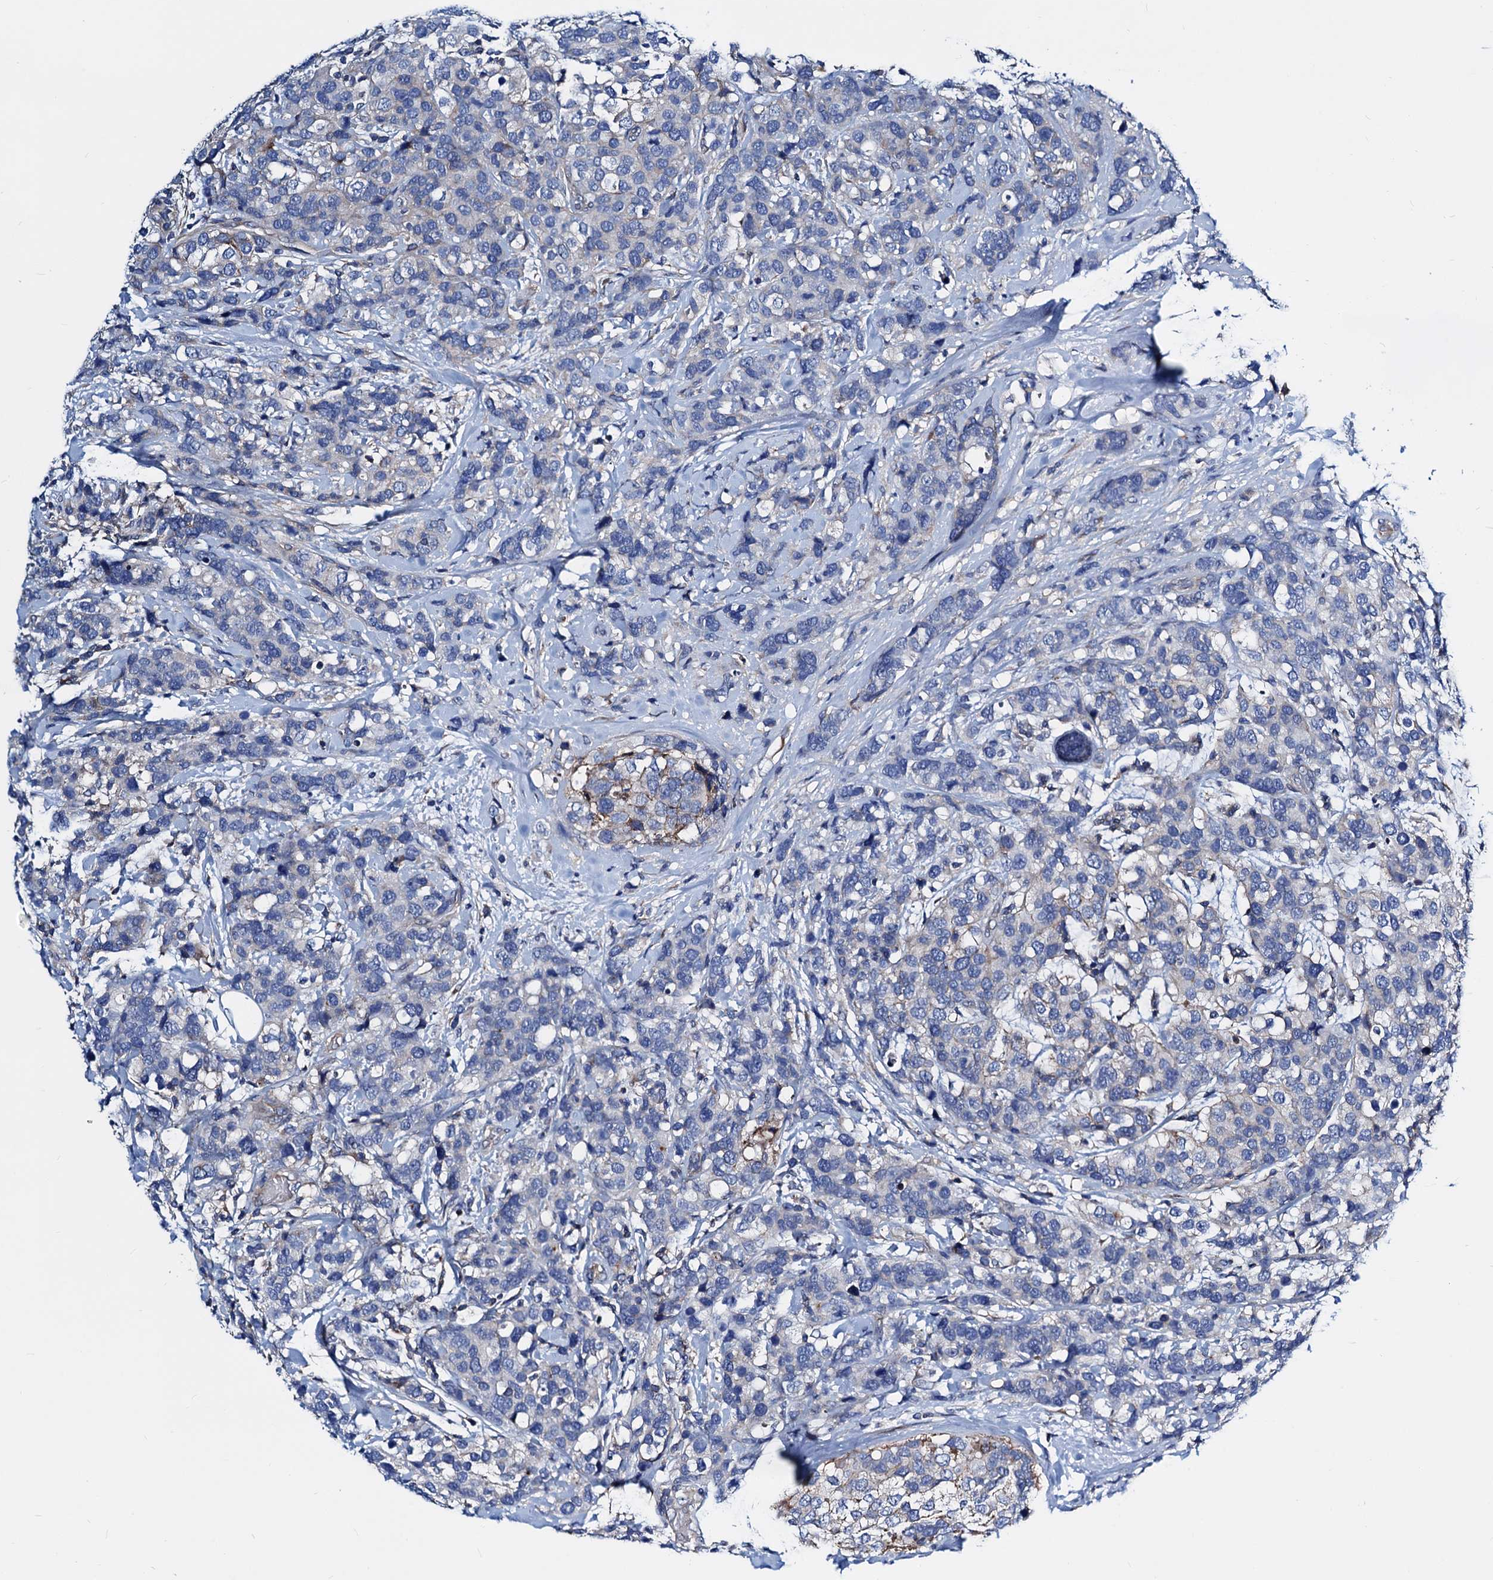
{"staining": {"intensity": "negative", "quantity": "none", "location": "none"}, "tissue": "breast cancer", "cell_type": "Tumor cells", "image_type": "cancer", "snomed": [{"axis": "morphology", "description": "Lobular carcinoma"}, {"axis": "topography", "description": "Breast"}], "caption": "DAB (3,3'-diaminobenzidine) immunohistochemical staining of breast cancer (lobular carcinoma) displays no significant positivity in tumor cells.", "gene": "GCOM1", "patient": {"sex": "female", "age": 59}}